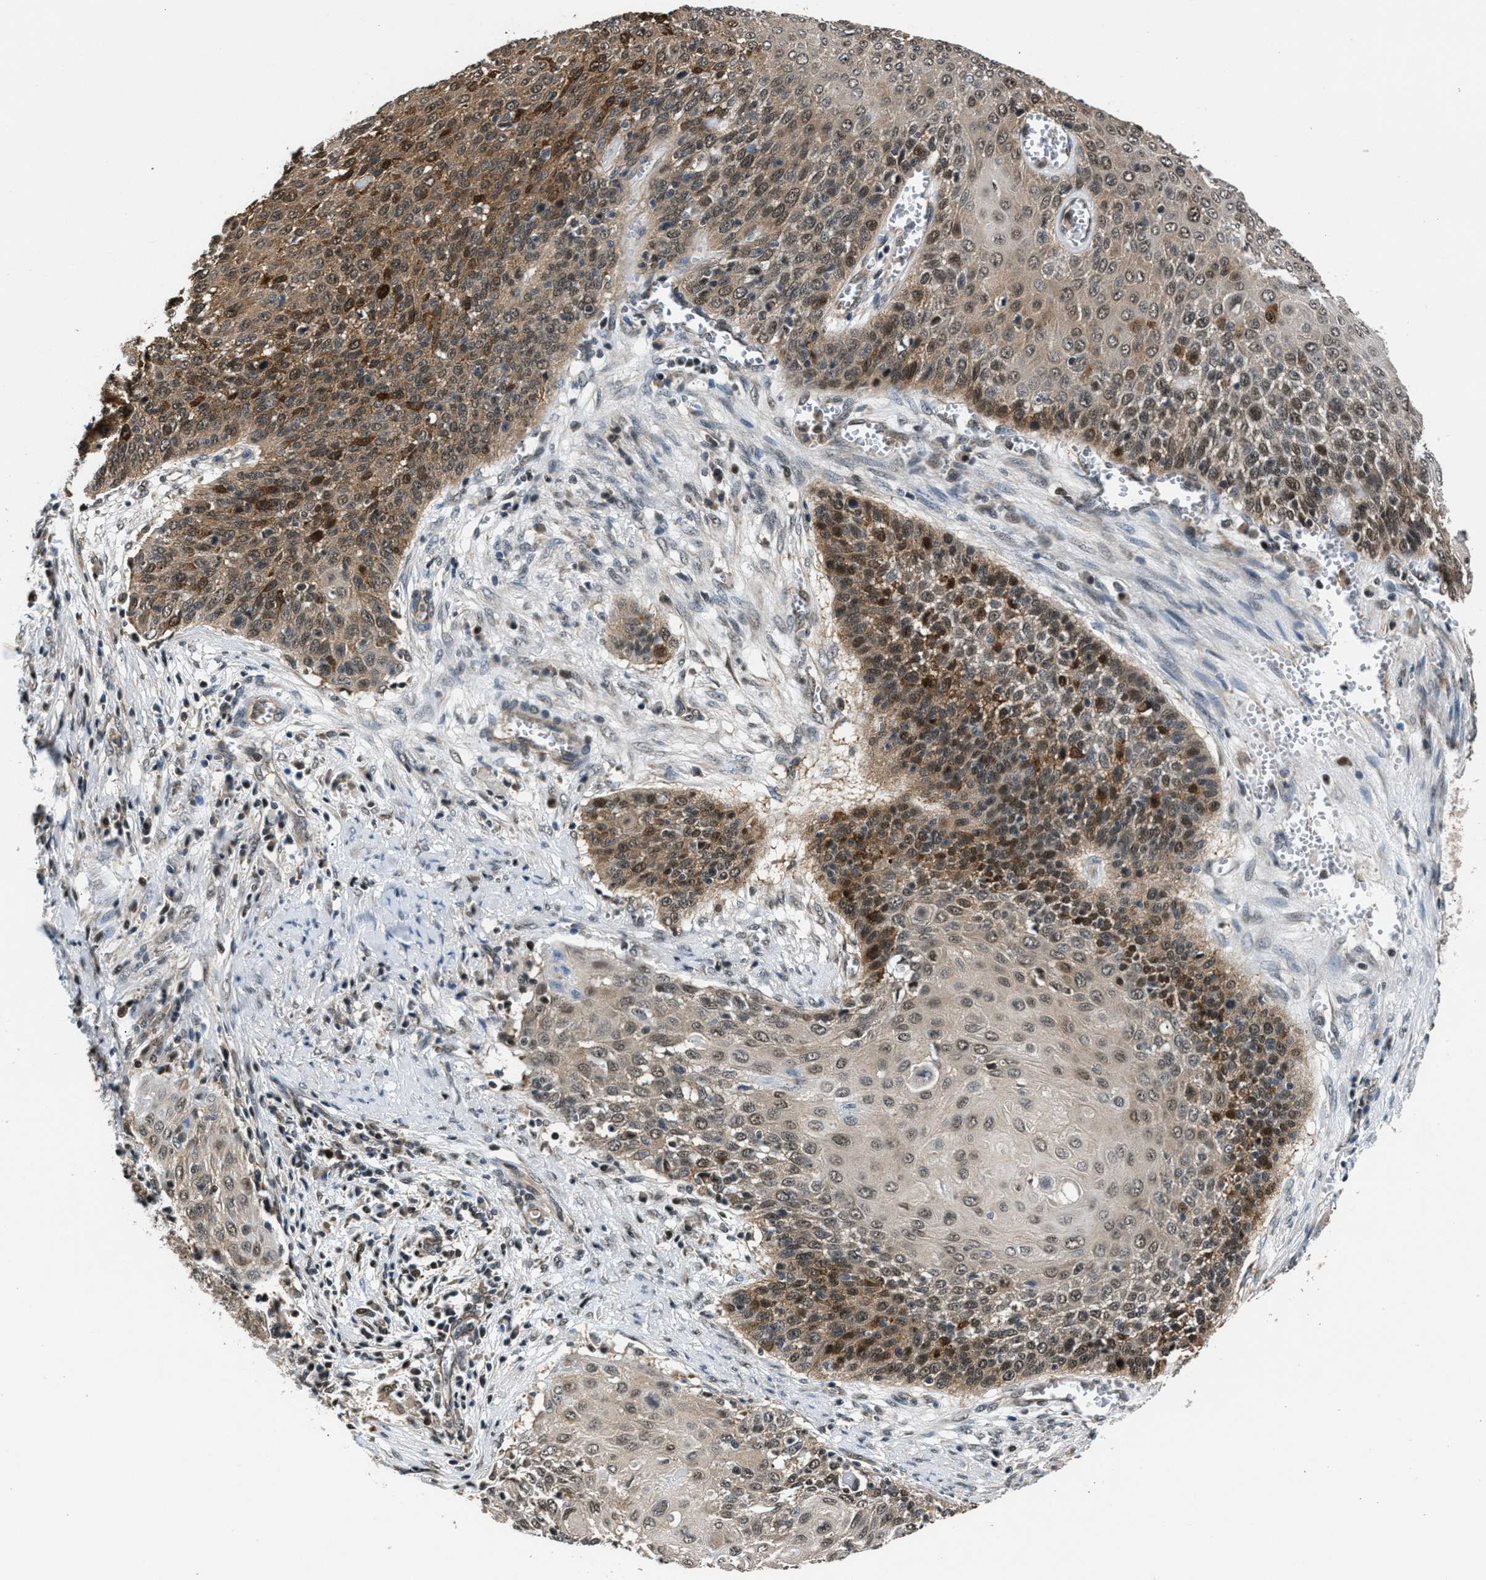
{"staining": {"intensity": "moderate", "quantity": ">75%", "location": "cytoplasmic/membranous"}, "tissue": "cervical cancer", "cell_type": "Tumor cells", "image_type": "cancer", "snomed": [{"axis": "morphology", "description": "Squamous cell carcinoma, NOS"}, {"axis": "topography", "description": "Cervix"}], "caption": "Squamous cell carcinoma (cervical) was stained to show a protein in brown. There is medium levels of moderate cytoplasmic/membranous positivity in about >75% of tumor cells.", "gene": "RBM33", "patient": {"sex": "female", "age": 39}}